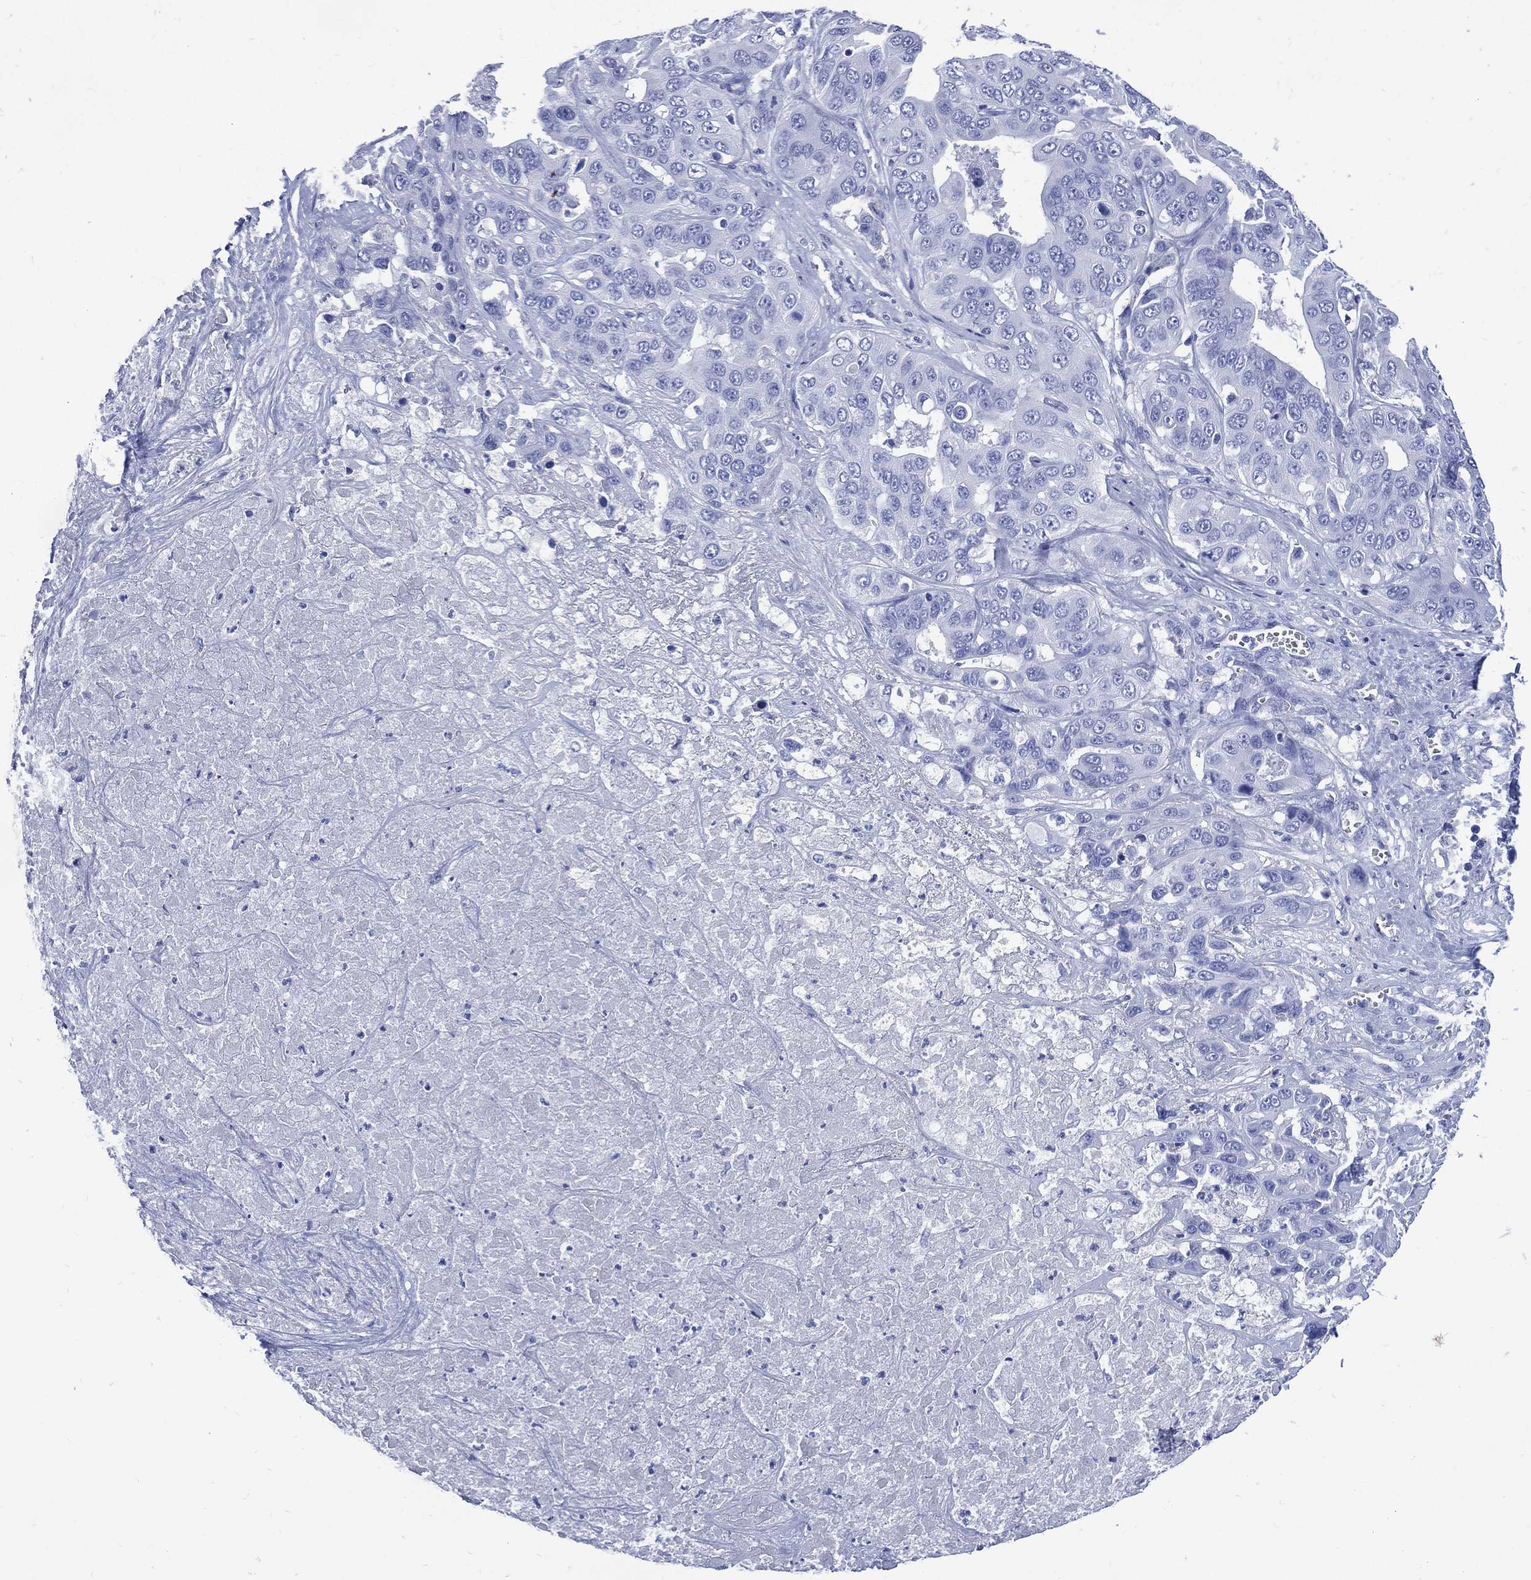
{"staining": {"intensity": "negative", "quantity": "none", "location": "none"}, "tissue": "liver cancer", "cell_type": "Tumor cells", "image_type": "cancer", "snomed": [{"axis": "morphology", "description": "Cholangiocarcinoma"}, {"axis": "topography", "description": "Liver"}], "caption": "The IHC photomicrograph has no significant staining in tumor cells of cholangiocarcinoma (liver) tissue.", "gene": "SHCBP1L", "patient": {"sex": "female", "age": 52}}